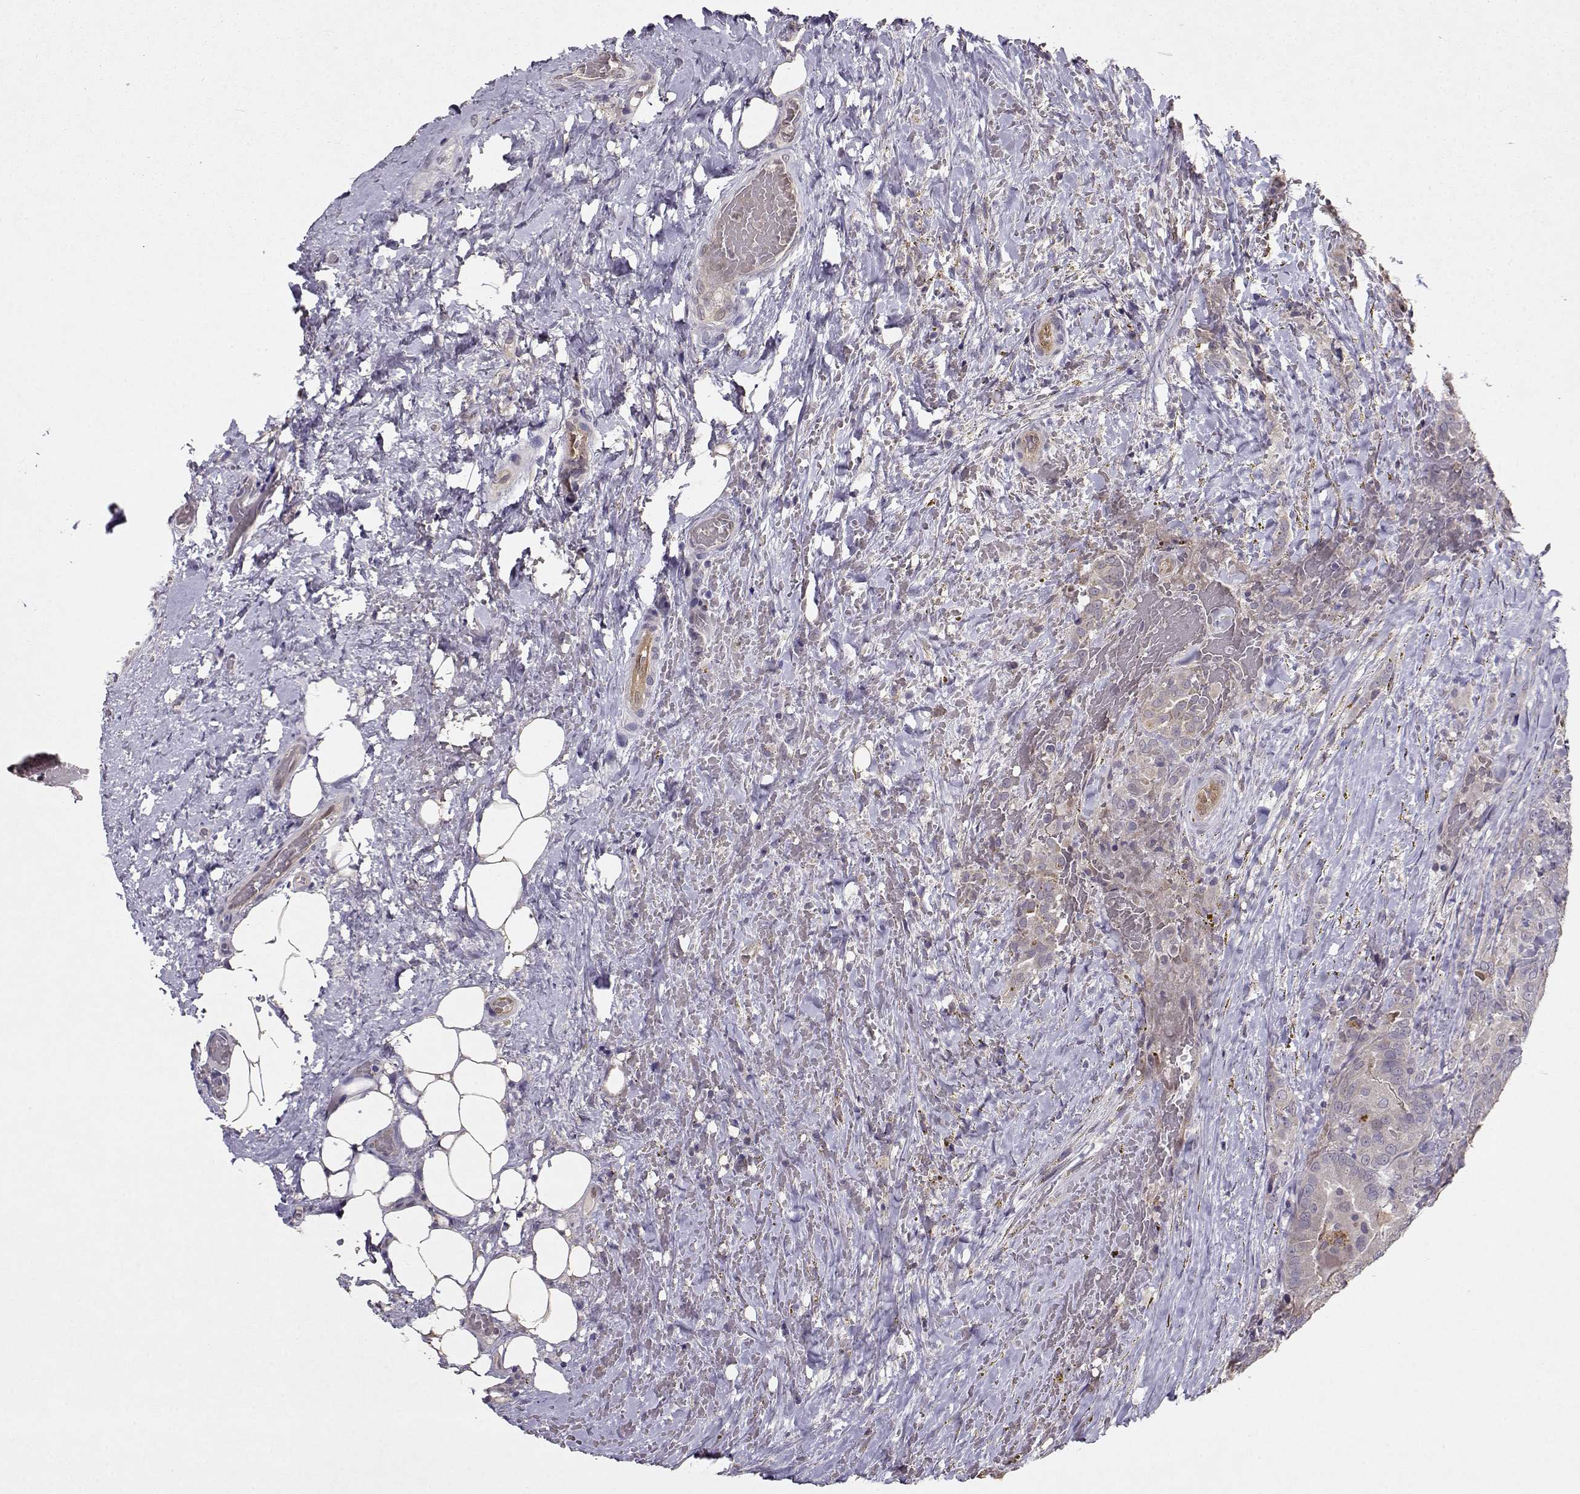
{"staining": {"intensity": "weak", "quantity": "<25%", "location": "cytoplasmic/membranous"}, "tissue": "thyroid cancer", "cell_type": "Tumor cells", "image_type": "cancer", "snomed": [{"axis": "morphology", "description": "Papillary adenocarcinoma, NOS"}, {"axis": "topography", "description": "Thyroid gland"}], "caption": "Tumor cells are negative for brown protein staining in thyroid papillary adenocarcinoma.", "gene": "BMX", "patient": {"sex": "male", "age": 61}}